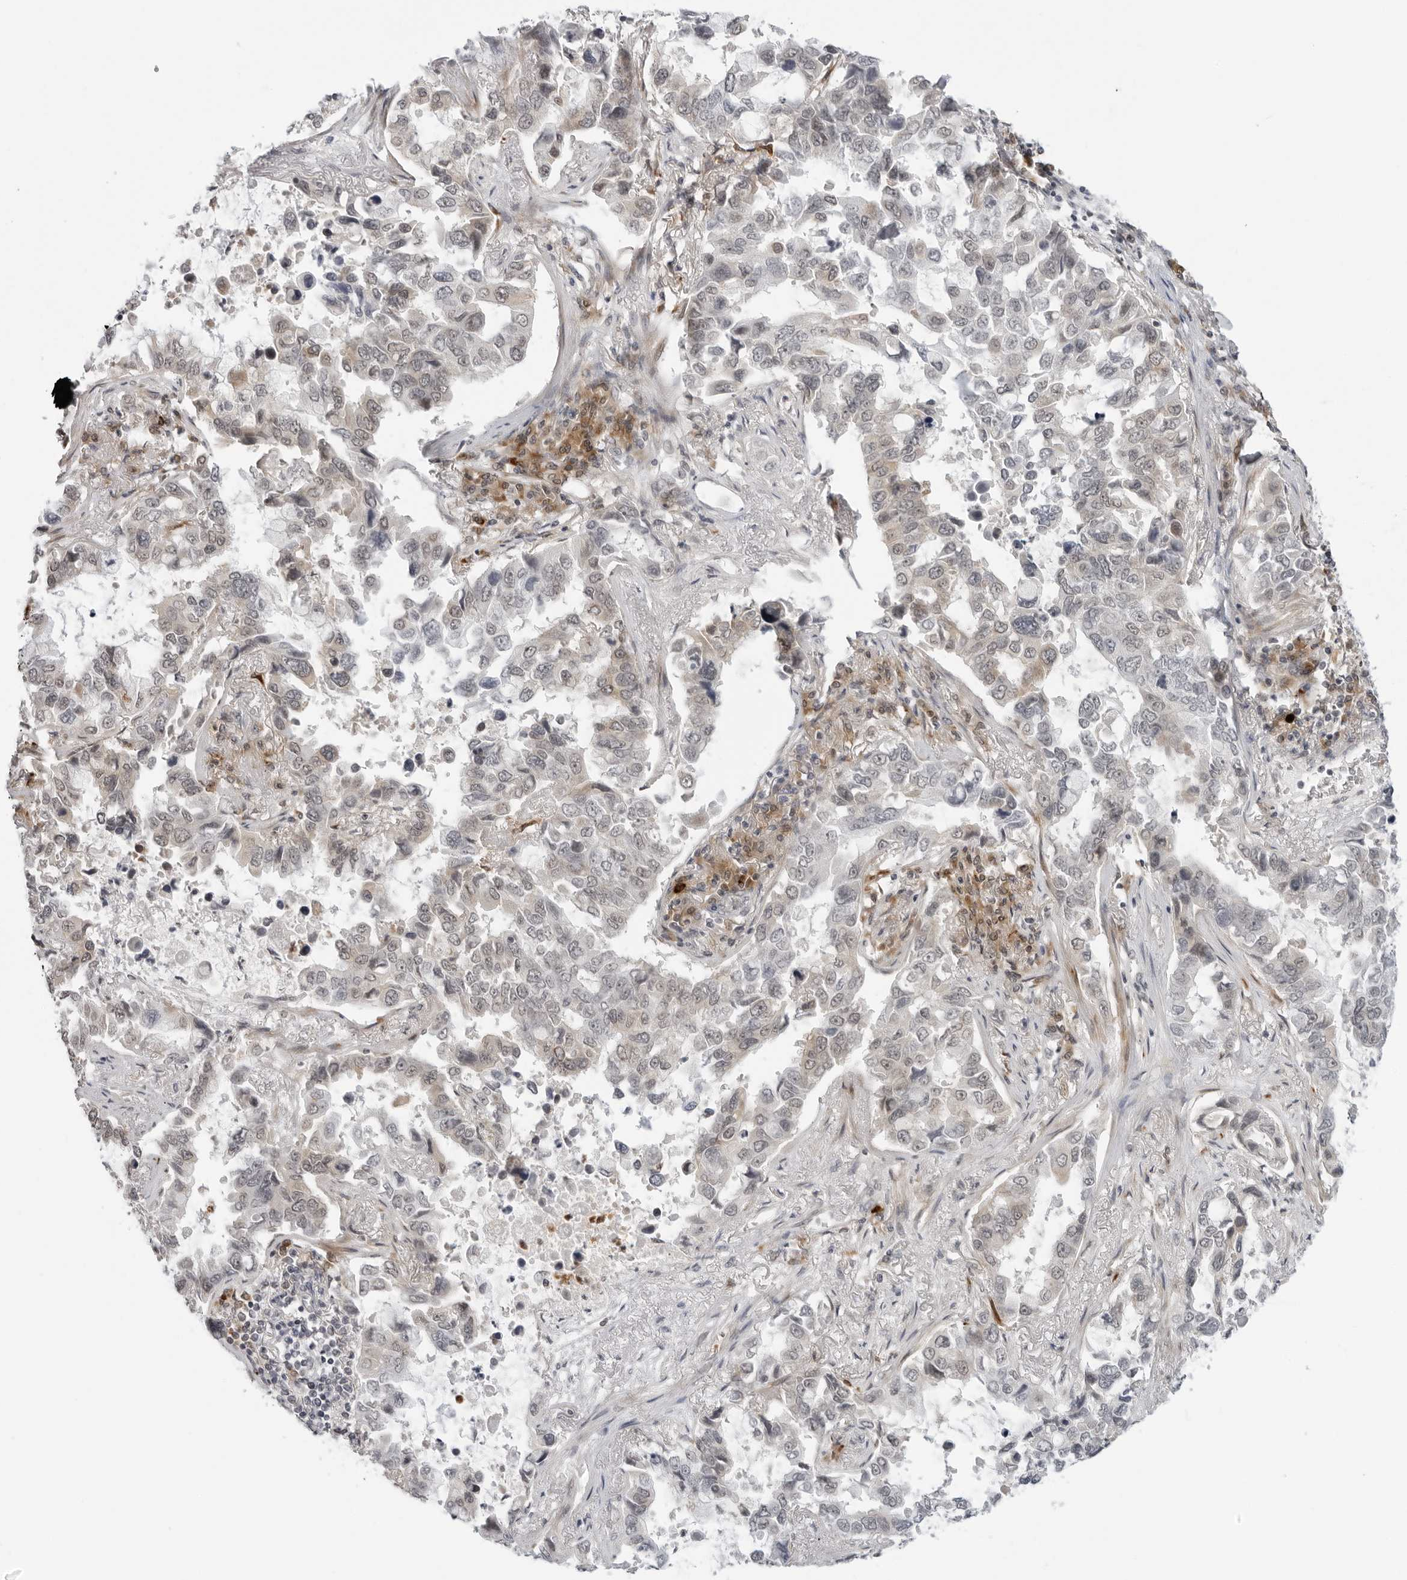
{"staining": {"intensity": "negative", "quantity": "none", "location": "none"}, "tissue": "lung cancer", "cell_type": "Tumor cells", "image_type": "cancer", "snomed": [{"axis": "morphology", "description": "Squamous cell carcinoma, NOS"}, {"axis": "topography", "description": "Lung"}], "caption": "Photomicrograph shows no significant protein positivity in tumor cells of lung cancer (squamous cell carcinoma).", "gene": "SUGCT", "patient": {"sex": "male", "age": 66}}